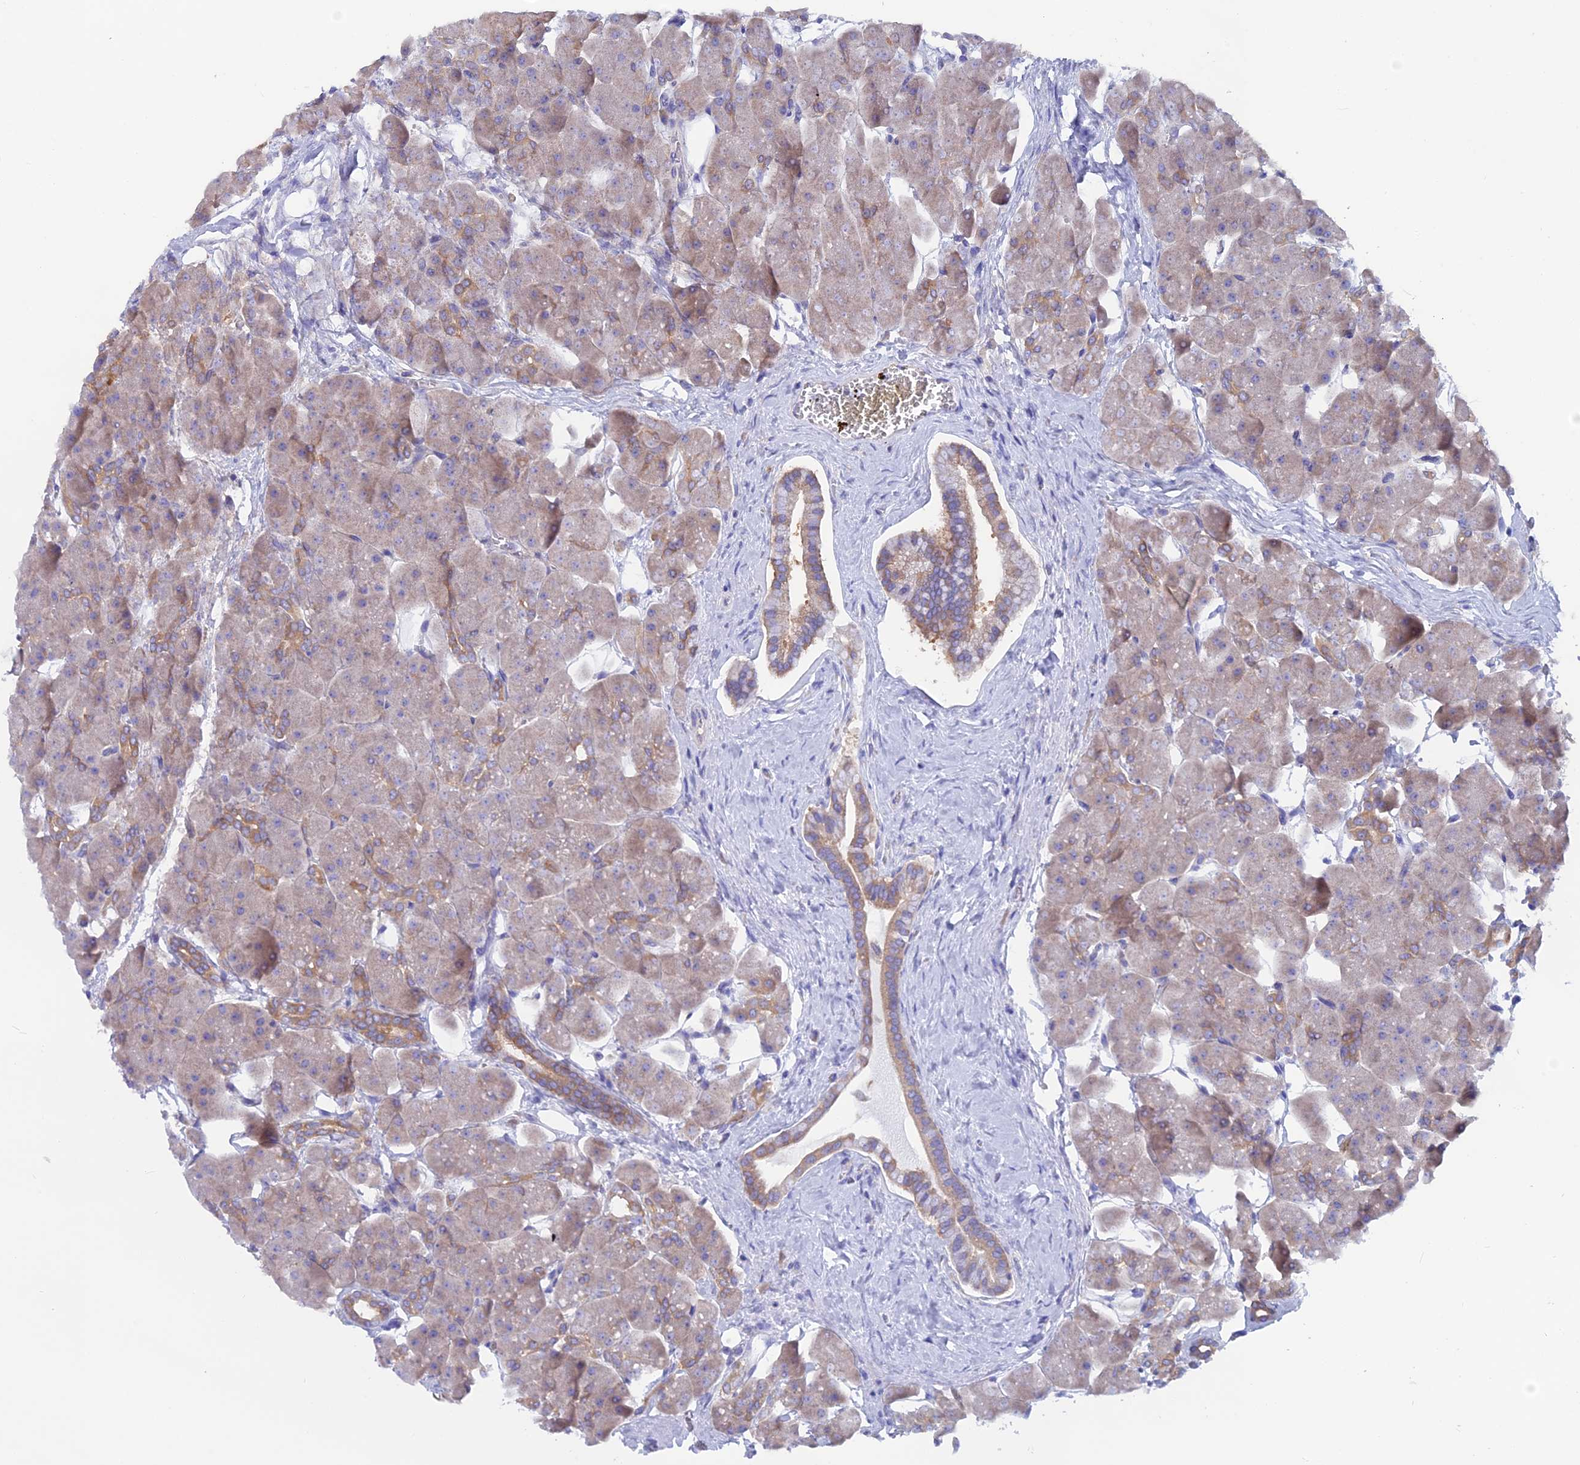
{"staining": {"intensity": "moderate", "quantity": "25%-75%", "location": "cytoplasmic/membranous"}, "tissue": "pancreas", "cell_type": "Exocrine glandular cells", "image_type": "normal", "snomed": [{"axis": "morphology", "description": "Normal tissue, NOS"}, {"axis": "topography", "description": "Pancreas"}], "caption": "Immunohistochemical staining of benign human pancreas demonstrates medium levels of moderate cytoplasmic/membranous staining in about 25%-75% of exocrine glandular cells.", "gene": "LZTFL1", "patient": {"sex": "male", "age": 66}}